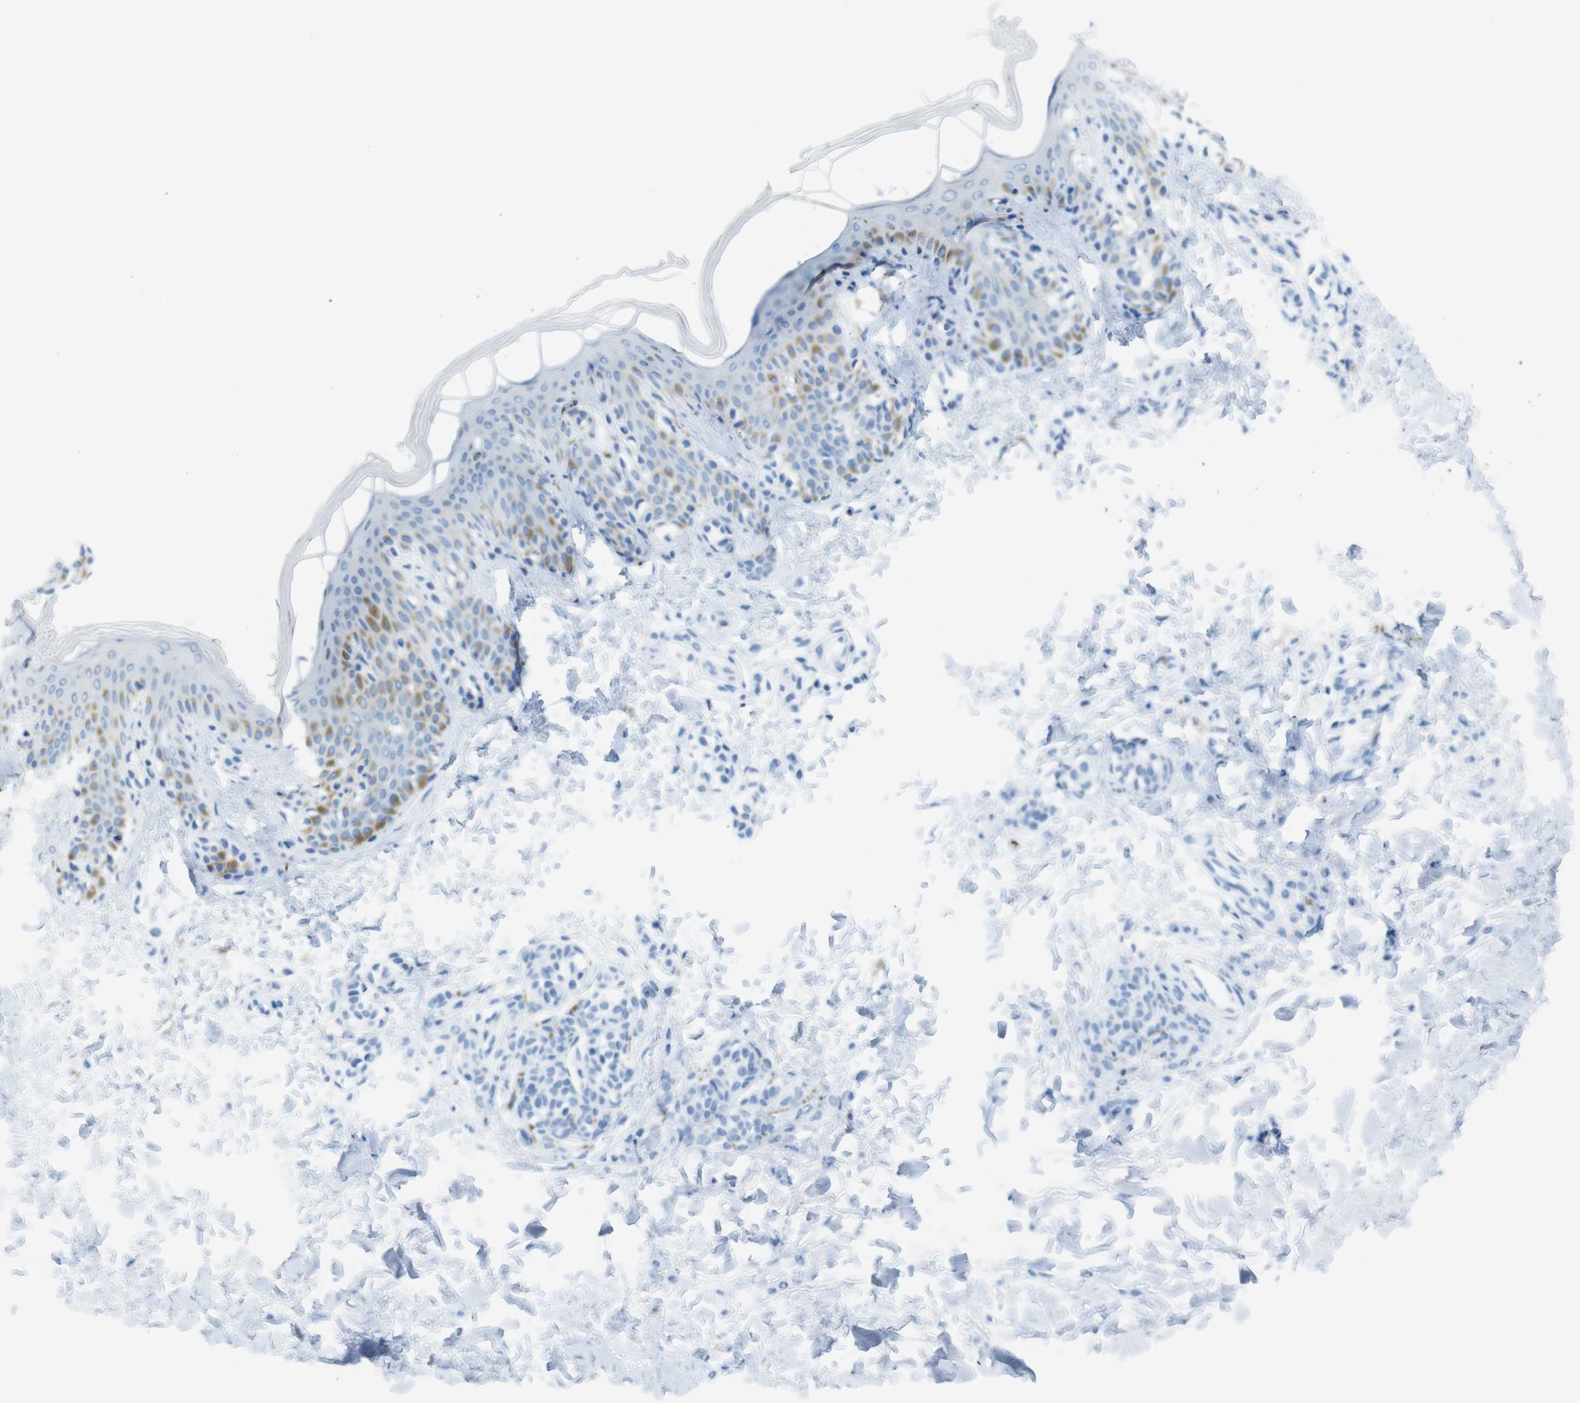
{"staining": {"intensity": "negative", "quantity": "none", "location": "none"}, "tissue": "skin", "cell_type": "Fibroblasts", "image_type": "normal", "snomed": [{"axis": "morphology", "description": "Normal tissue, NOS"}, {"axis": "topography", "description": "Skin"}], "caption": "There is no significant positivity in fibroblasts of skin. (DAB IHC with hematoxylin counter stain).", "gene": "GAP43", "patient": {"sex": "male", "age": 16}}